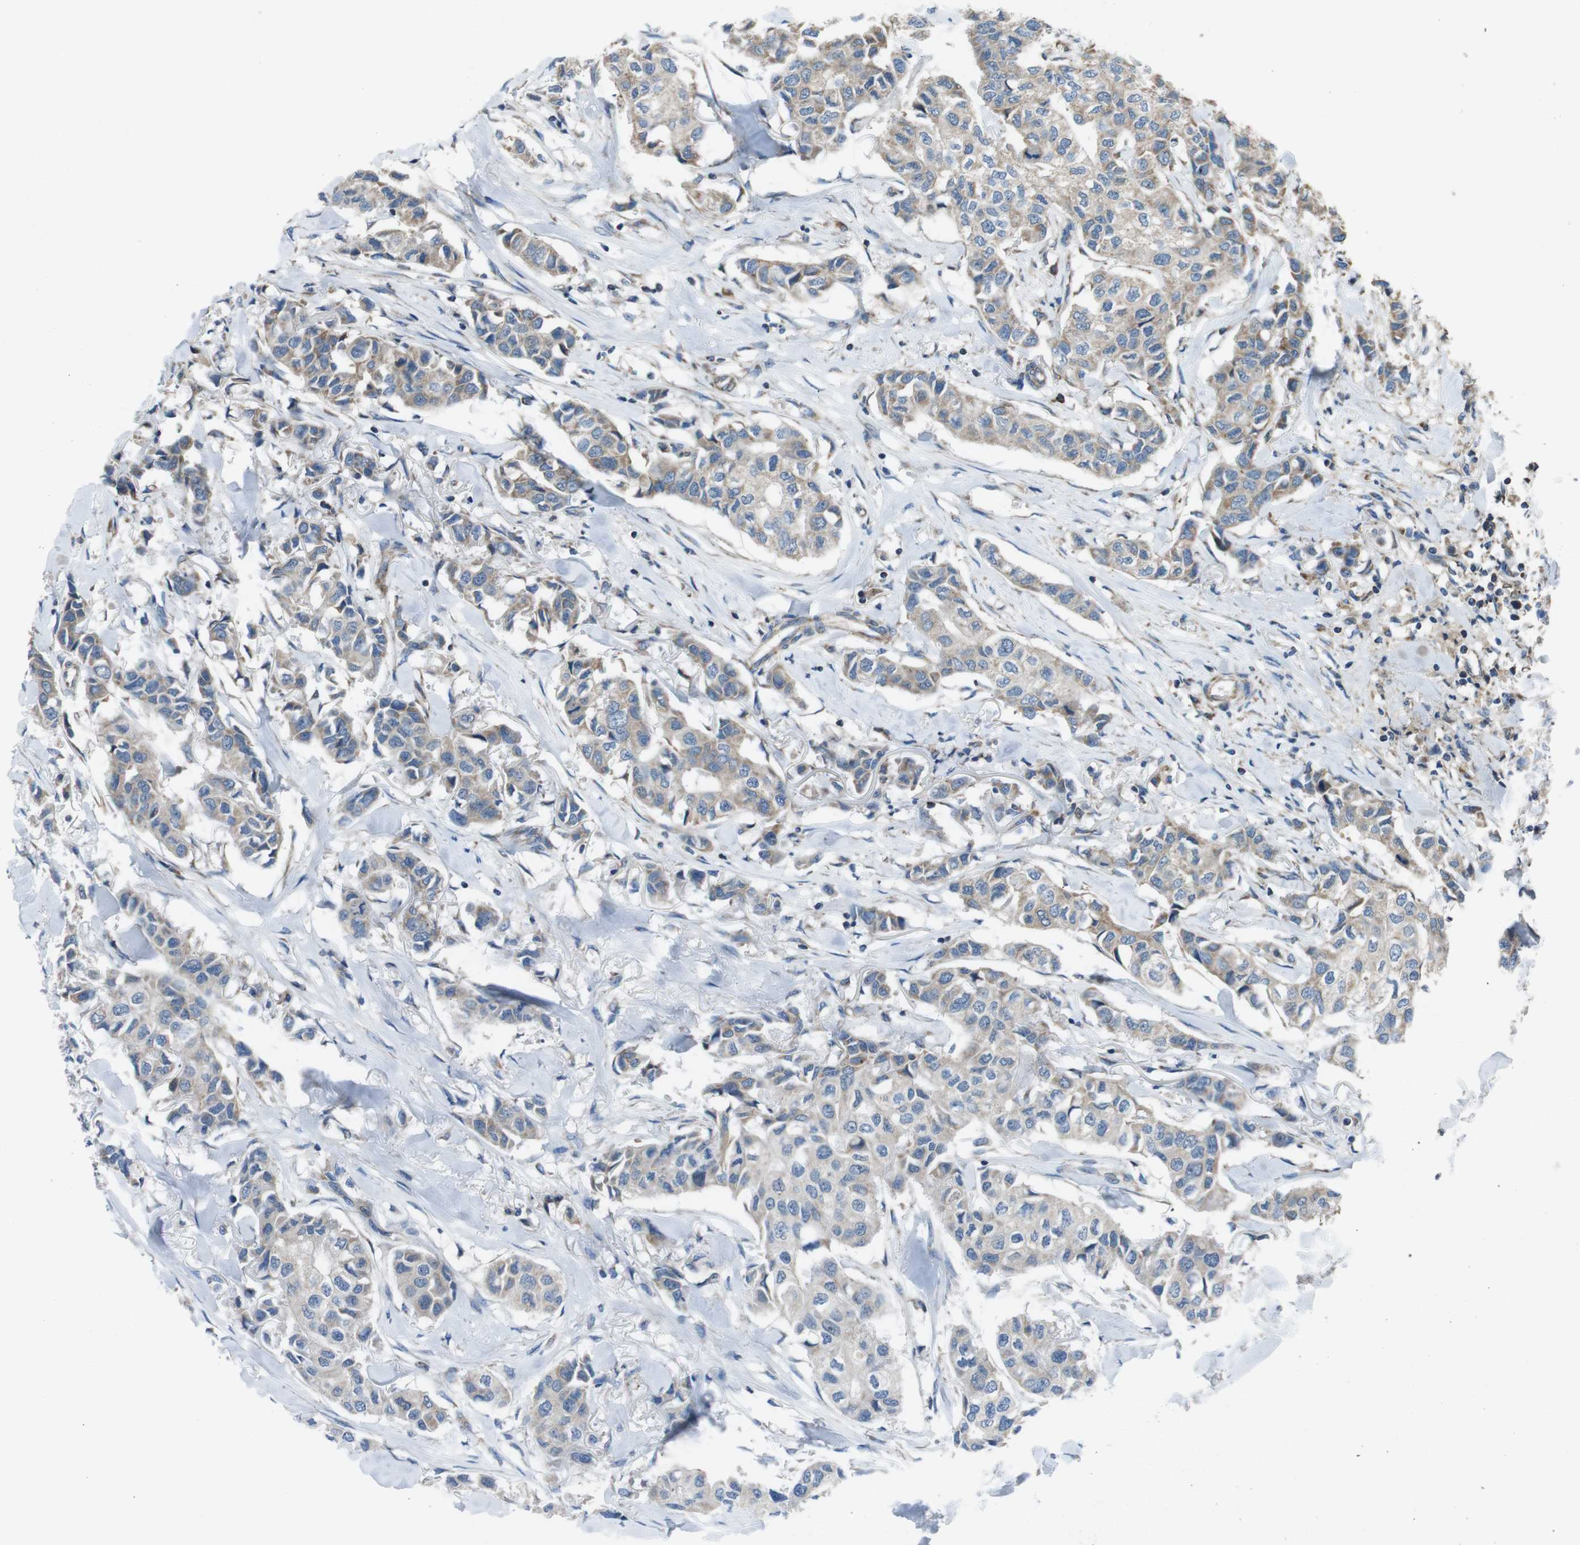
{"staining": {"intensity": "weak", "quantity": ">75%", "location": "cytoplasmic/membranous"}, "tissue": "breast cancer", "cell_type": "Tumor cells", "image_type": "cancer", "snomed": [{"axis": "morphology", "description": "Duct carcinoma"}, {"axis": "topography", "description": "Breast"}], "caption": "A brown stain labels weak cytoplasmic/membranous staining of a protein in breast invasive ductal carcinoma tumor cells.", "gene": "GIMAP8", "patient": {"sex": "female", "age": 80}}